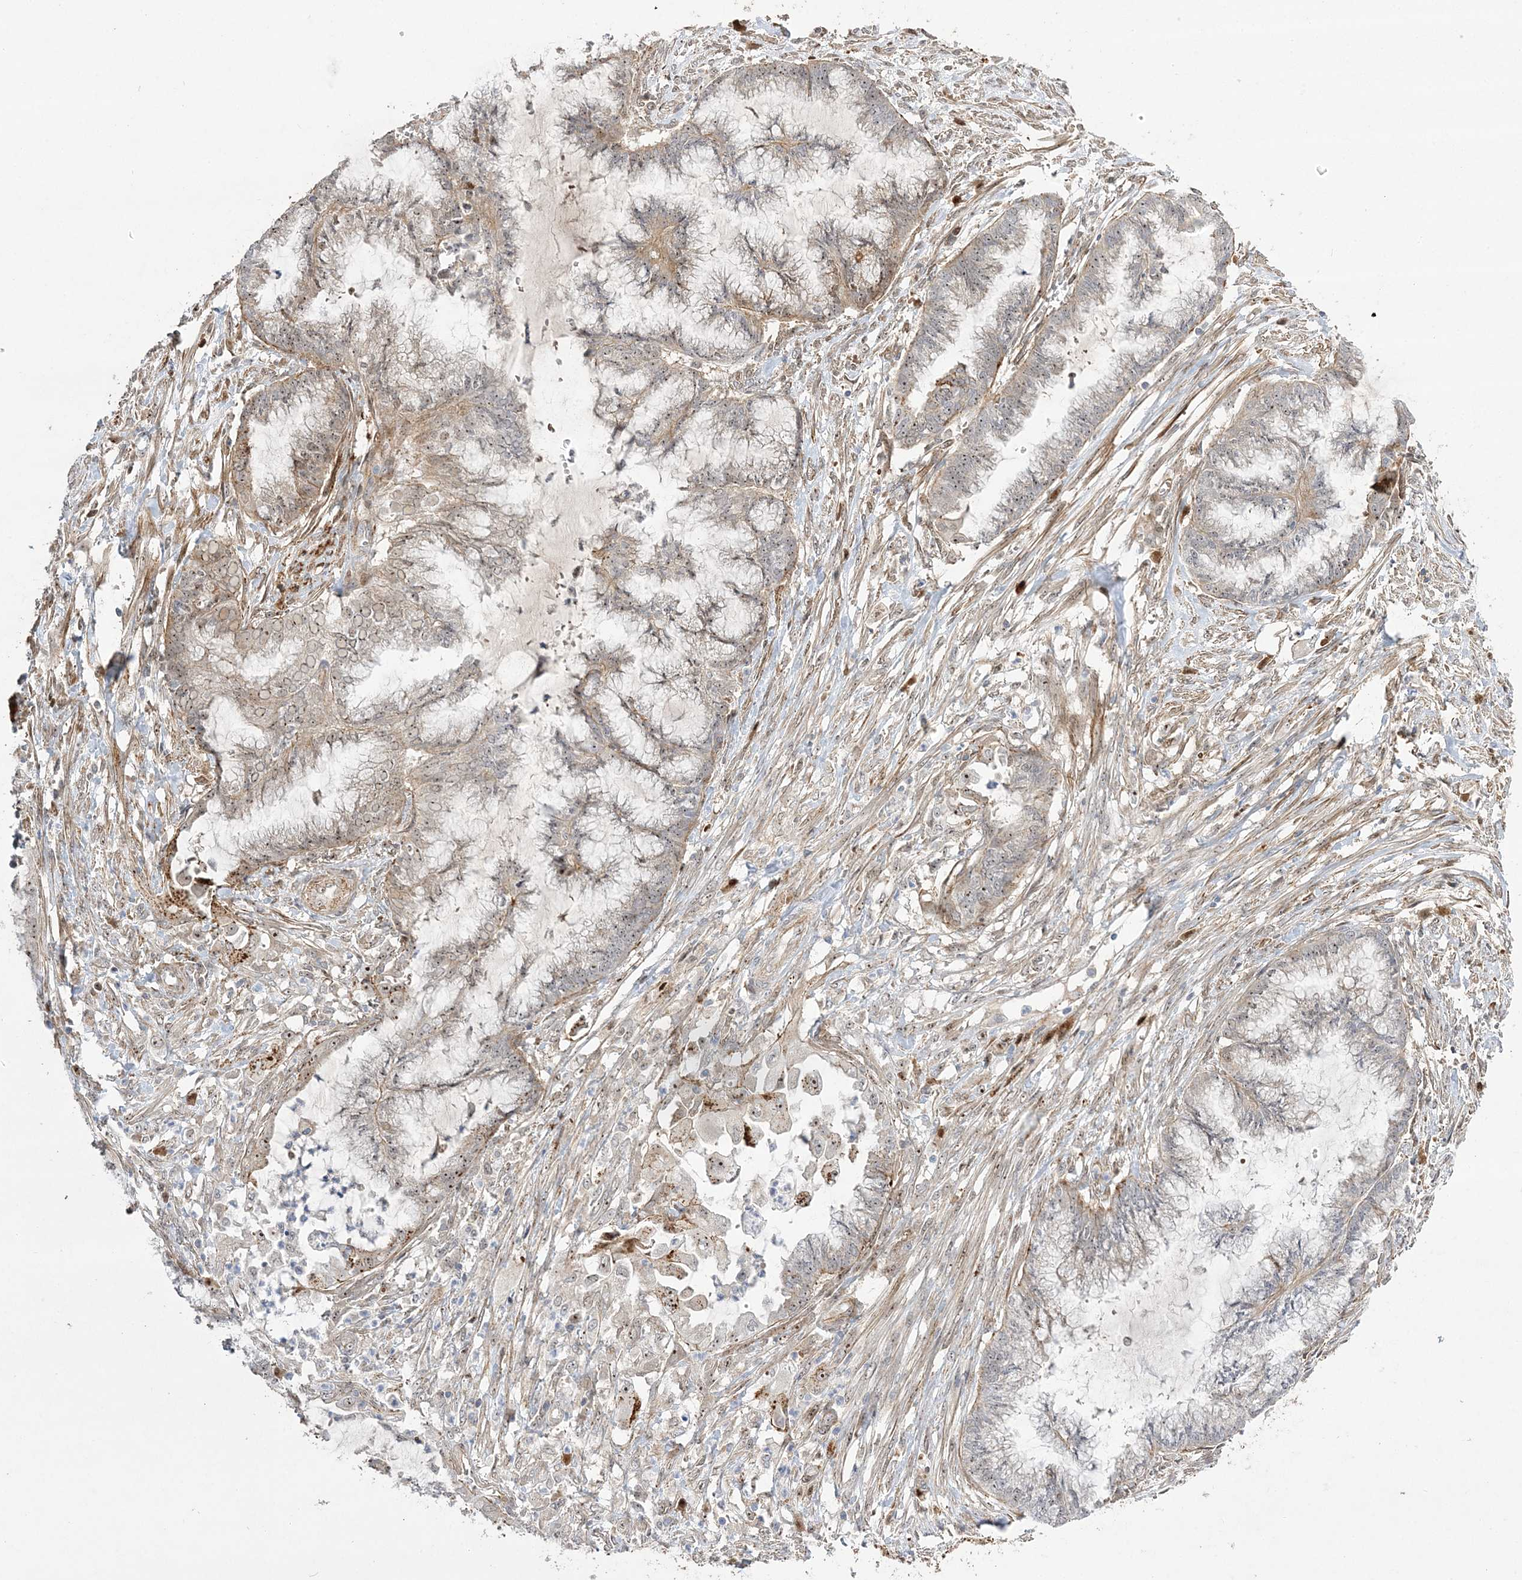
{"staining": {"intensity": "weak", "quantity": "25%-75%", "location": "nuclear"}, "tissue": "endometrial cancer", "cell_type": "Tumor cells", "image_type": "cancer", "snomed": [{"axis": "morphology", "description": "Adenocarcinoma, NOS"}, {"axis": "topography", "description": "Endometrium"}], "caption": "Human endometrial adenocarcinoma stained with a protein marker displays weak staining in tumor cells.", "gene": "NPM3", "patient": {"sex": "female", "age": 86}}